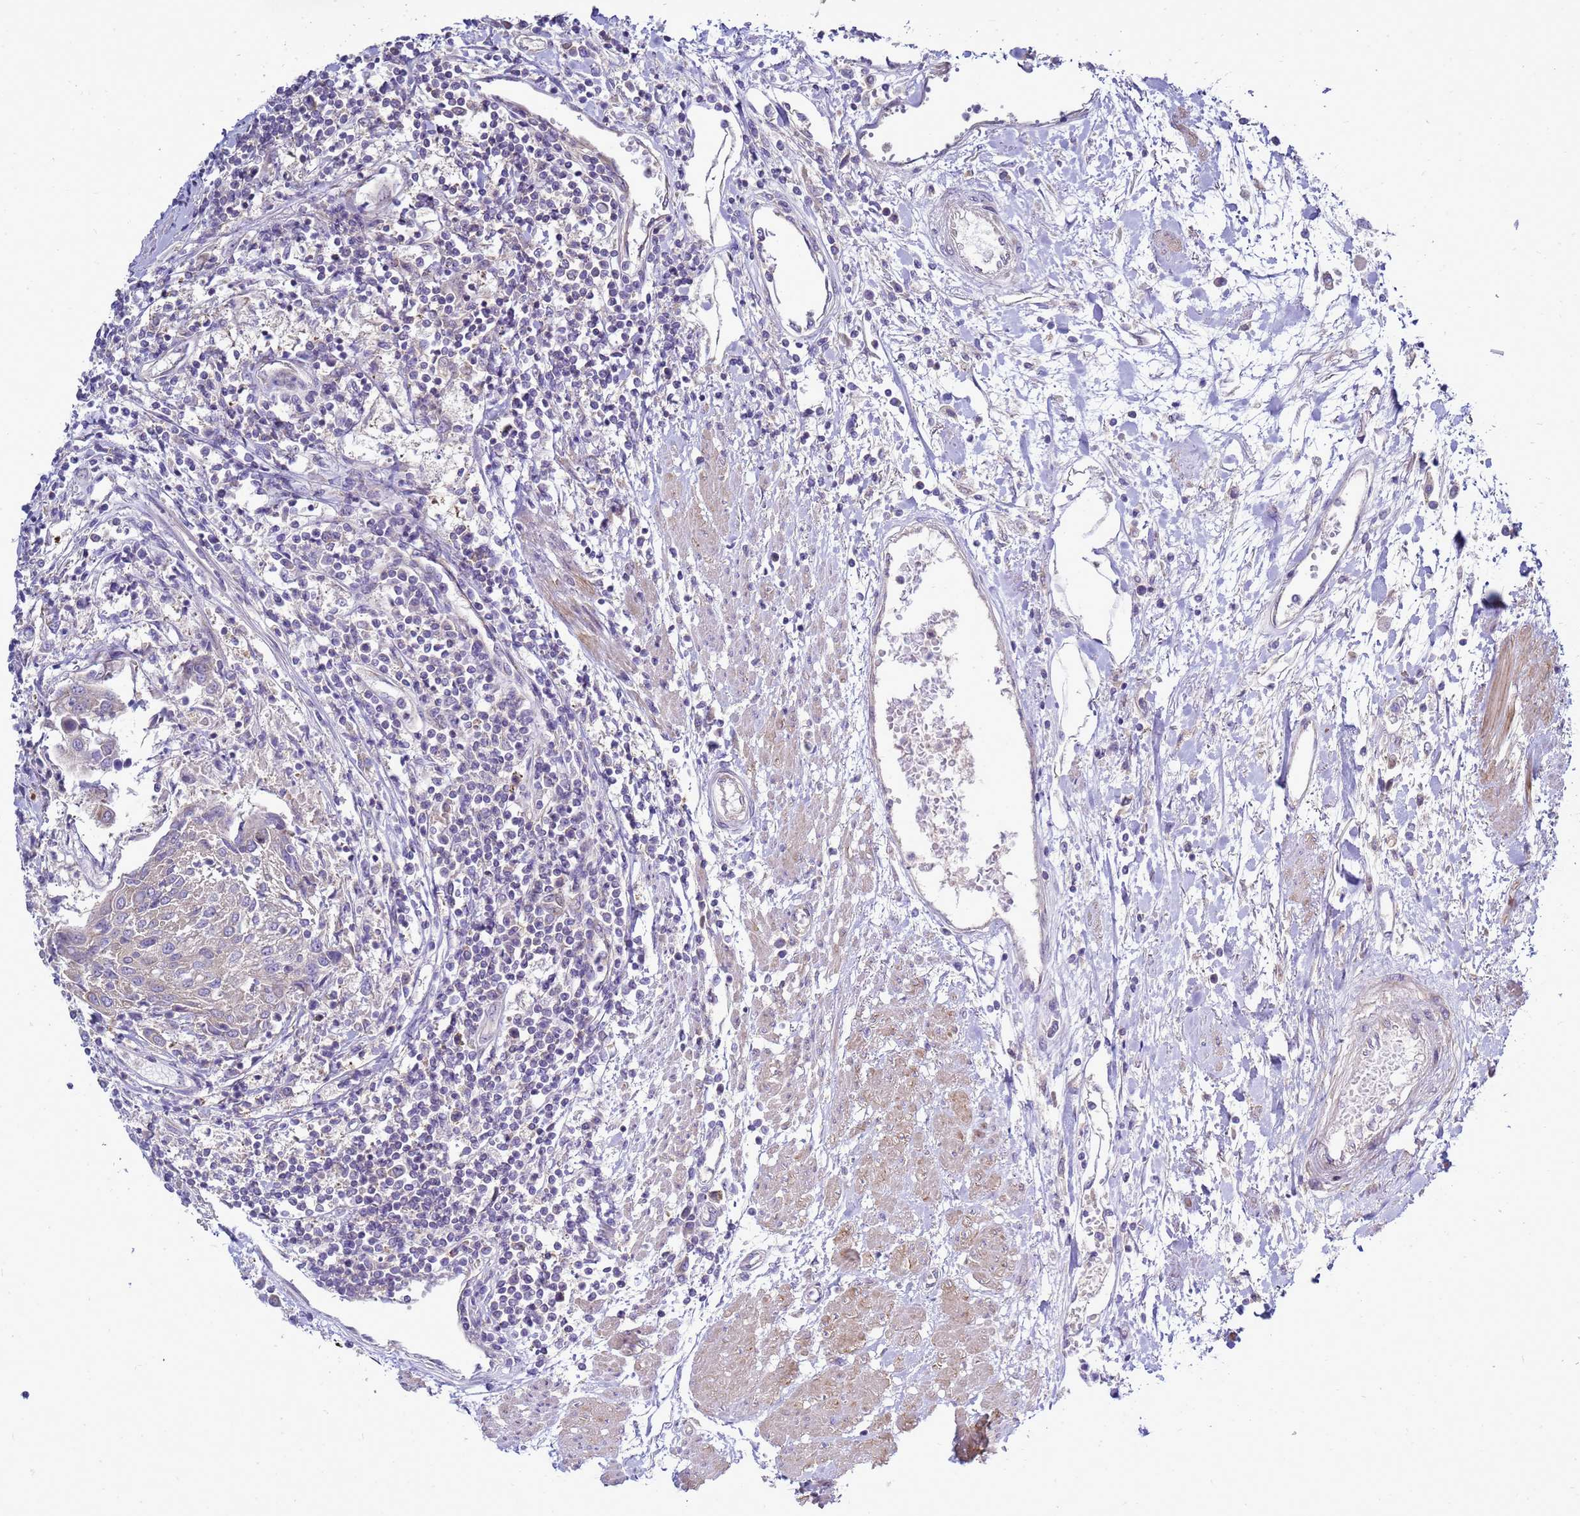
{"staining": {"intensity": "weak", "quantity": "<25%", "location": "cytoplasmic/membranous"}, "tissue": "urothelial cancer", "cell_type": "Tumor cells", "image_type": "cancer", "snomed": [{"axis": "morphology", "description": "Urothelial carcinoma, High grade"}, {"axis": "topography", "description": "Urinary bladder"}], "caption": "The immunohistochemistry photomicrograph has no significant staining in tumor cells of urothelial carcinoma (high-grade) tissue. Nuclei are stained in blue.", "gene": "MON1B", "patient": {"sex": "female", "age": 85}}